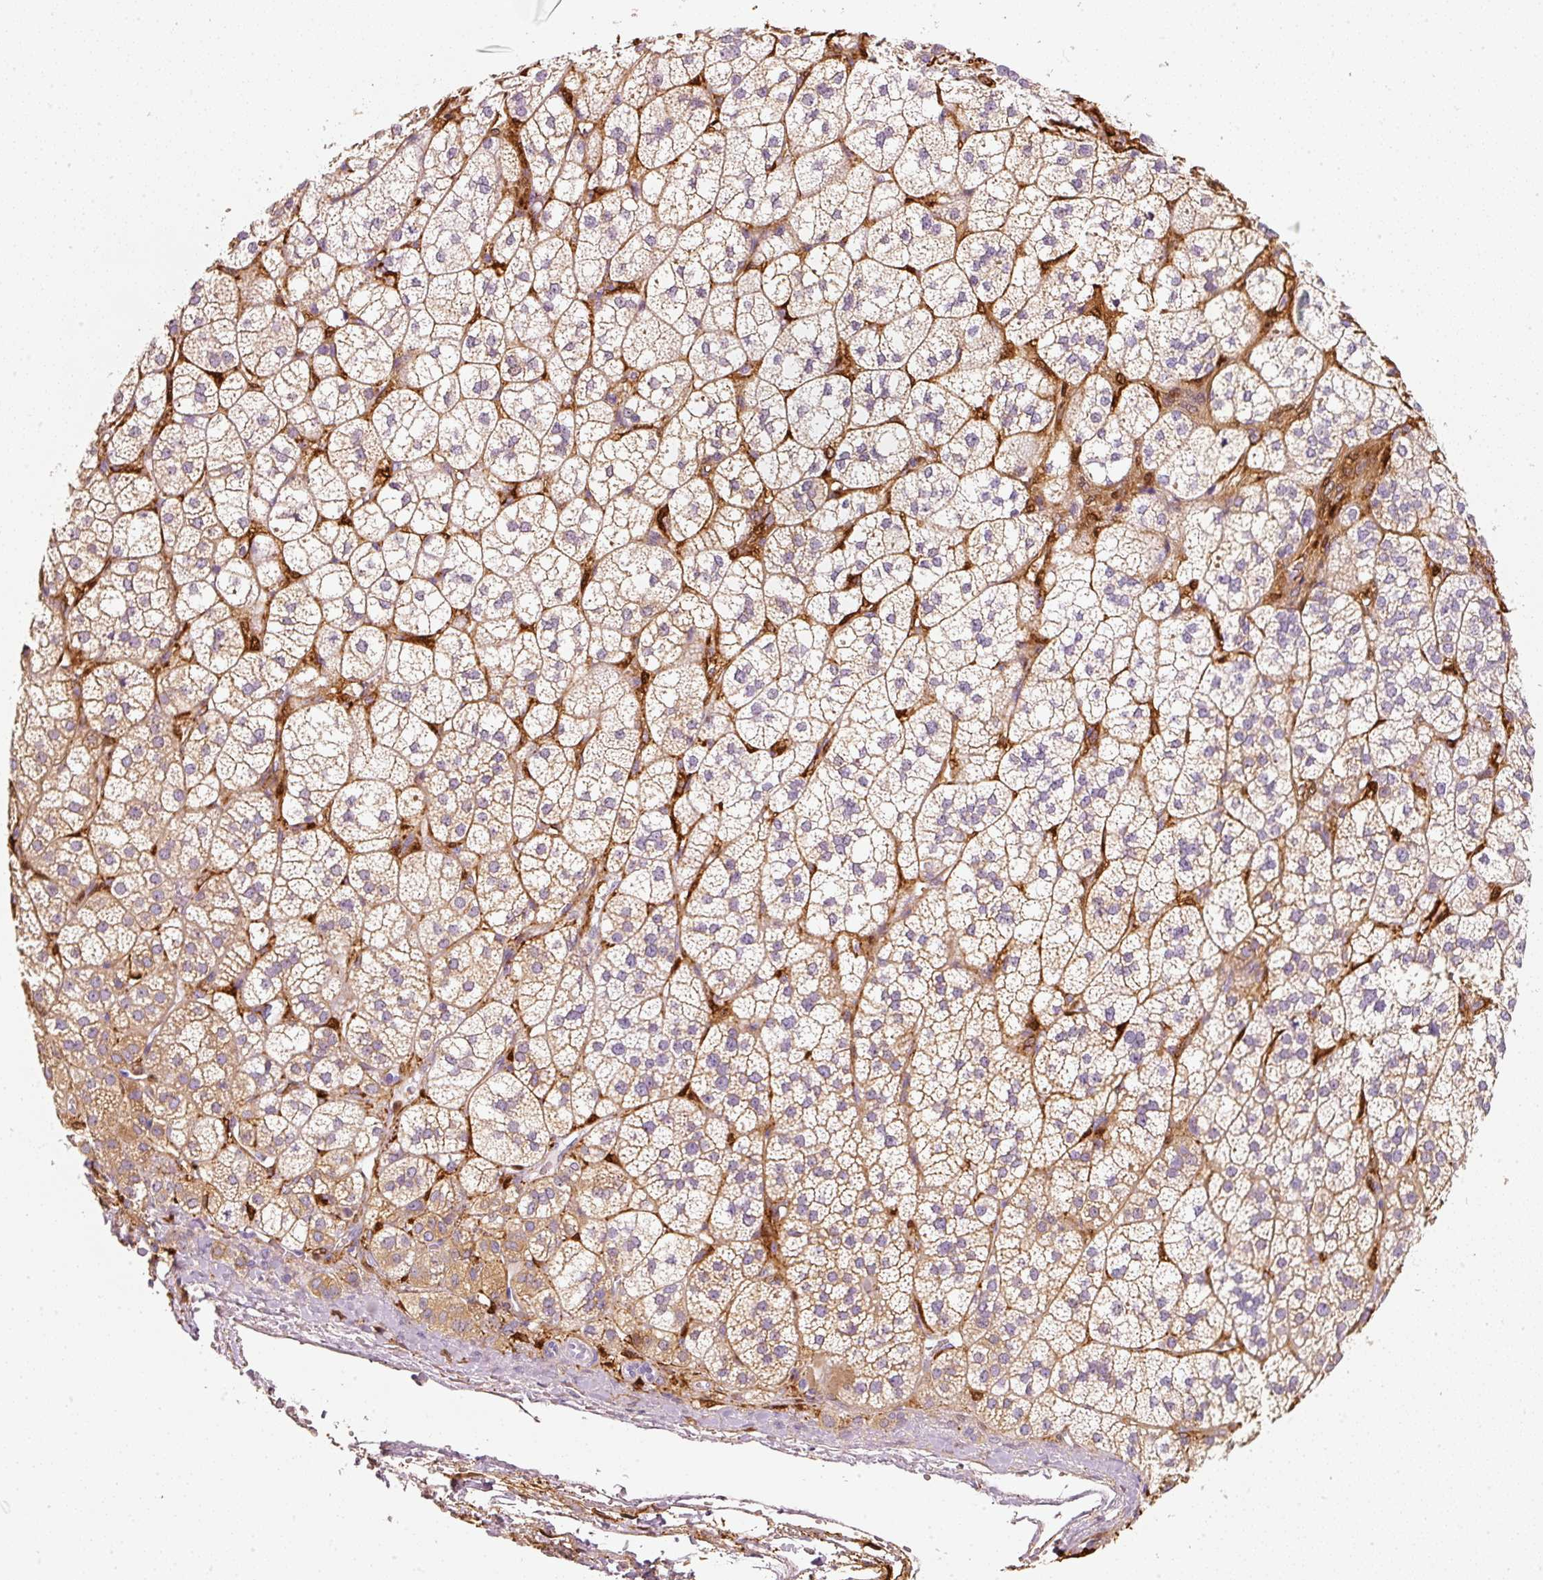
{"staining": {"intensity": "weak", "quantity": "25%-75%", "location": "cytoplasmic/membranous"}, "tissue": "adrenal gland", "cell_type": "Glandular cells", "image_type": "normal", "snomed": [{"axis": "morphology", "description": "Normal tissue, NOS"}, {"axis": "topography", "description": "Adrenal gland"}], "caption": "Unremarkable adrenal gland demonstrates weak cytoplasmic/membranous positivity in approximately 25%-75% of glandular cells, visualized by immunohistochemistry.", "gene": "IQGAP2", "patient": {"sex": "female", "age": 60}}